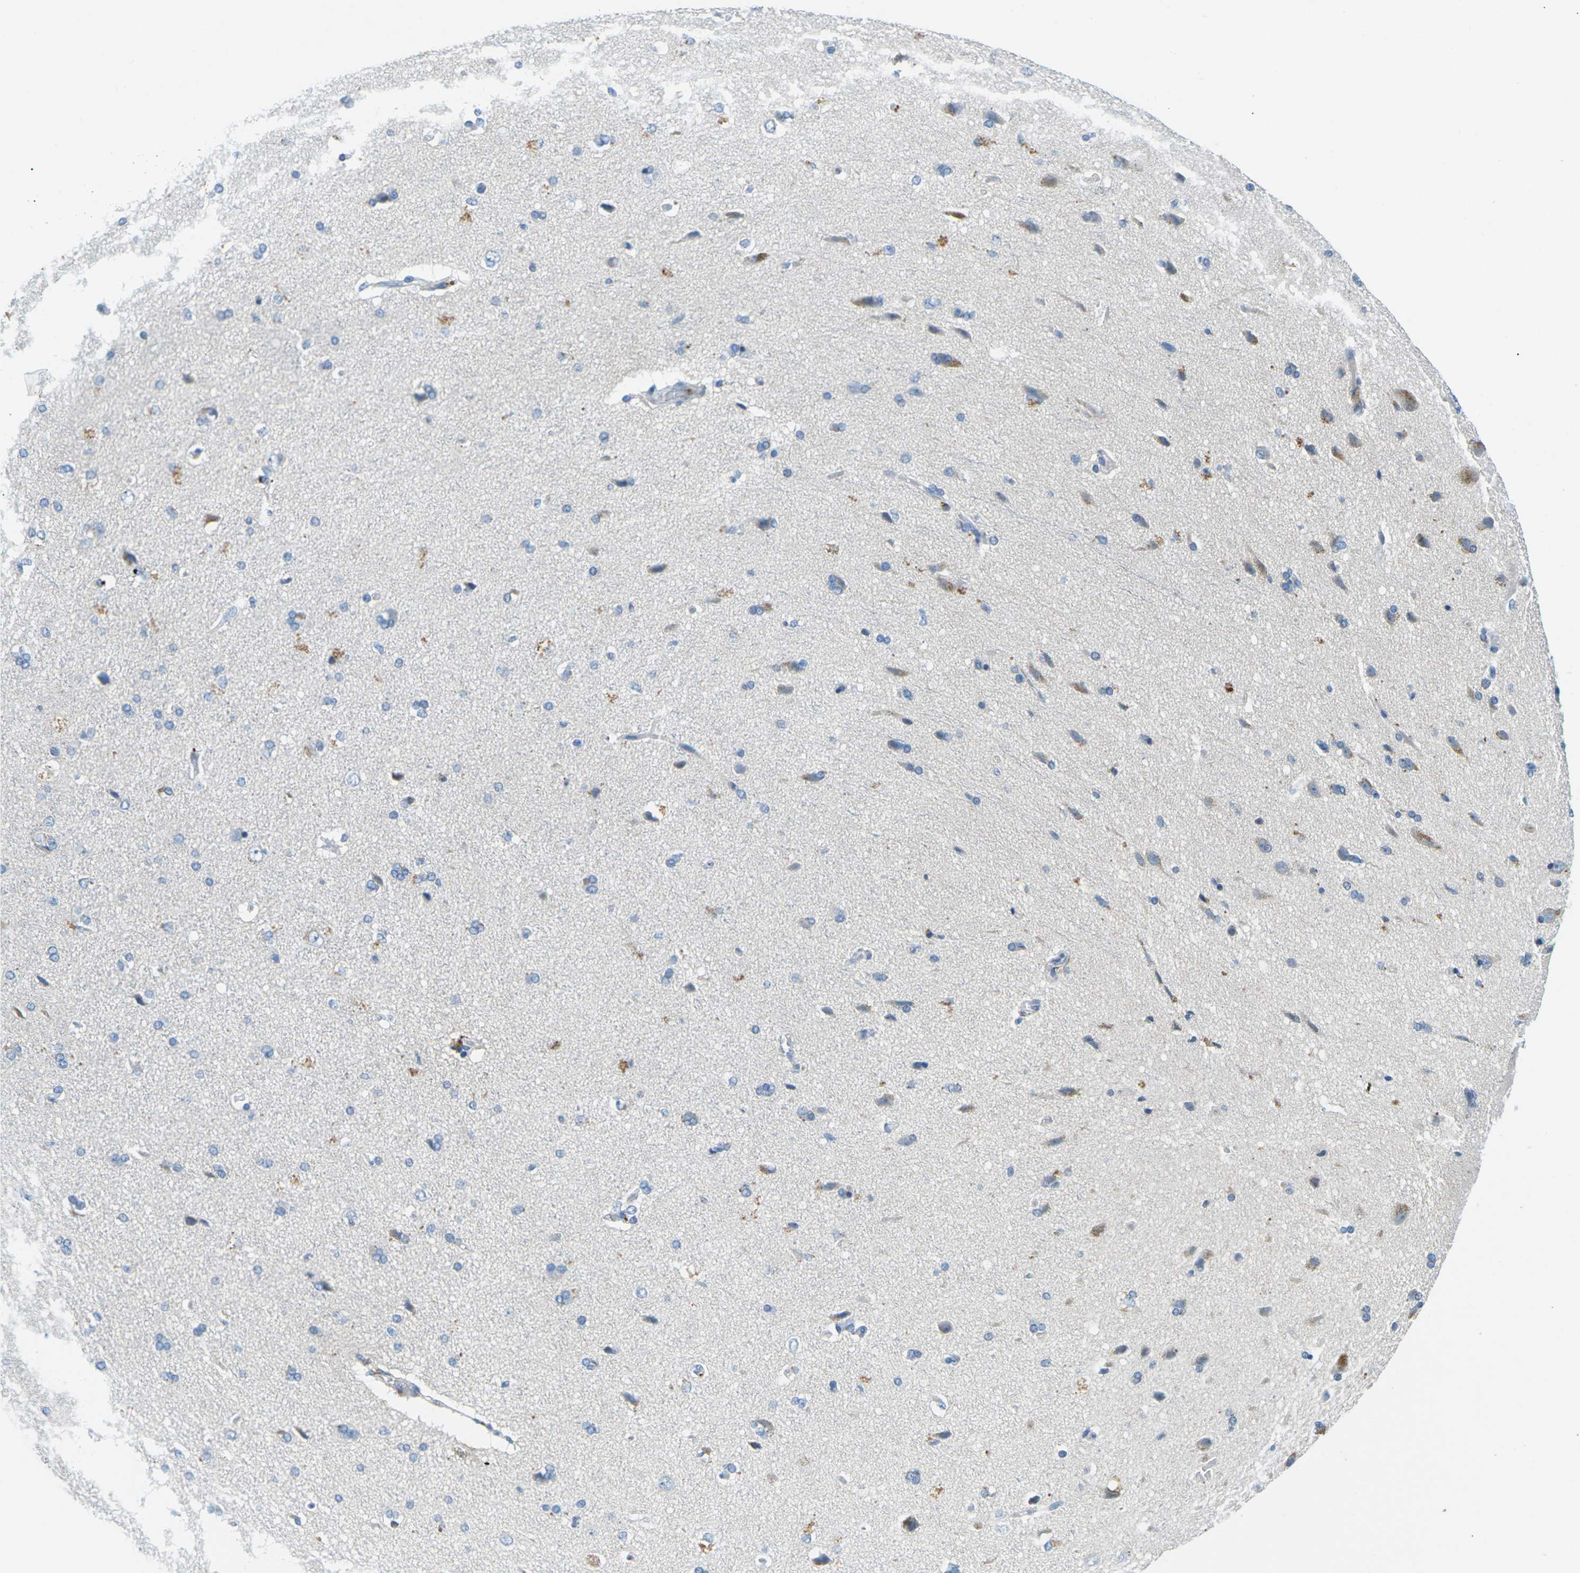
{"staining": {"intensity": "negative", "quantity": "none", "location": "none"}, "tissue": "cerebral cortex", "cell_type": "Endothelial cells", "image_type": "normal", "snomed": [{"axis": "morphology", "description": "Normal tissue, NOS"}, {"axis": "topography", "description": "Cerebral cortex"}], "caption": "This micrograph is of normal cerebral cortex stained with immunohistochemistry to label a protein in brown with the nuclei are counter-stained blue. There is no positivity in endothelial cells.", "gene": "CFB", "patient": {"sex": "male", "age": 62}}